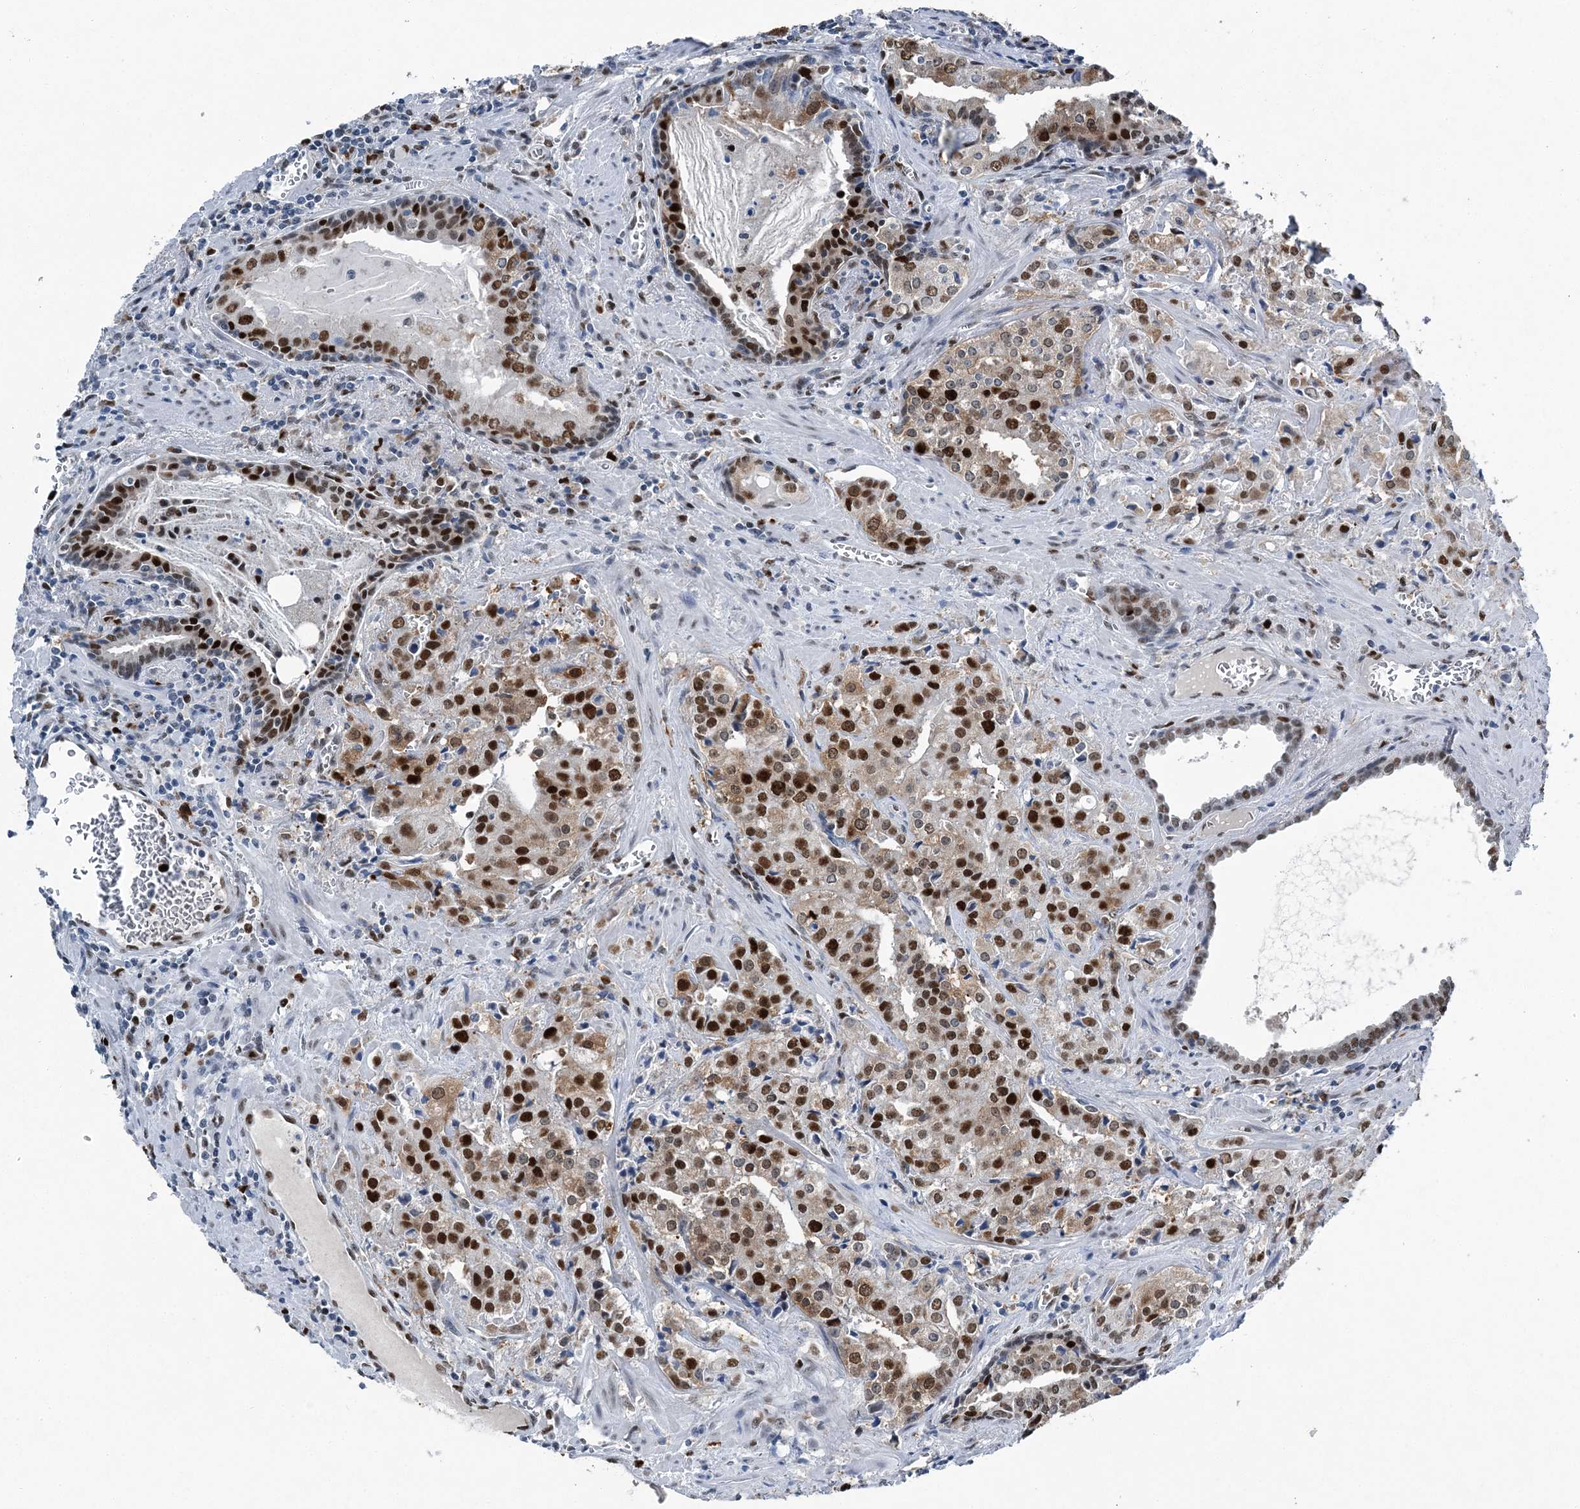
{"staining": {"intensity": "strong", "quantity": "25%-75%", "location": "nuclear"}, "tissue": "prostate cancer", "cell_type": "Tumor cells", "image_type": "cancer", "snomed": [{"axis": "morphology", "description": "Adenocarcinoma, High grade"}, {"axis": "topography", "description": "Prostate"}], "caption": "A high amount of strong nuclear expression is appreciated in approximately 25%-75% of tumor cells in prostate cancer tissue.", "gene": "HAT1", "patient": {"sex": "male", "age": 68}}